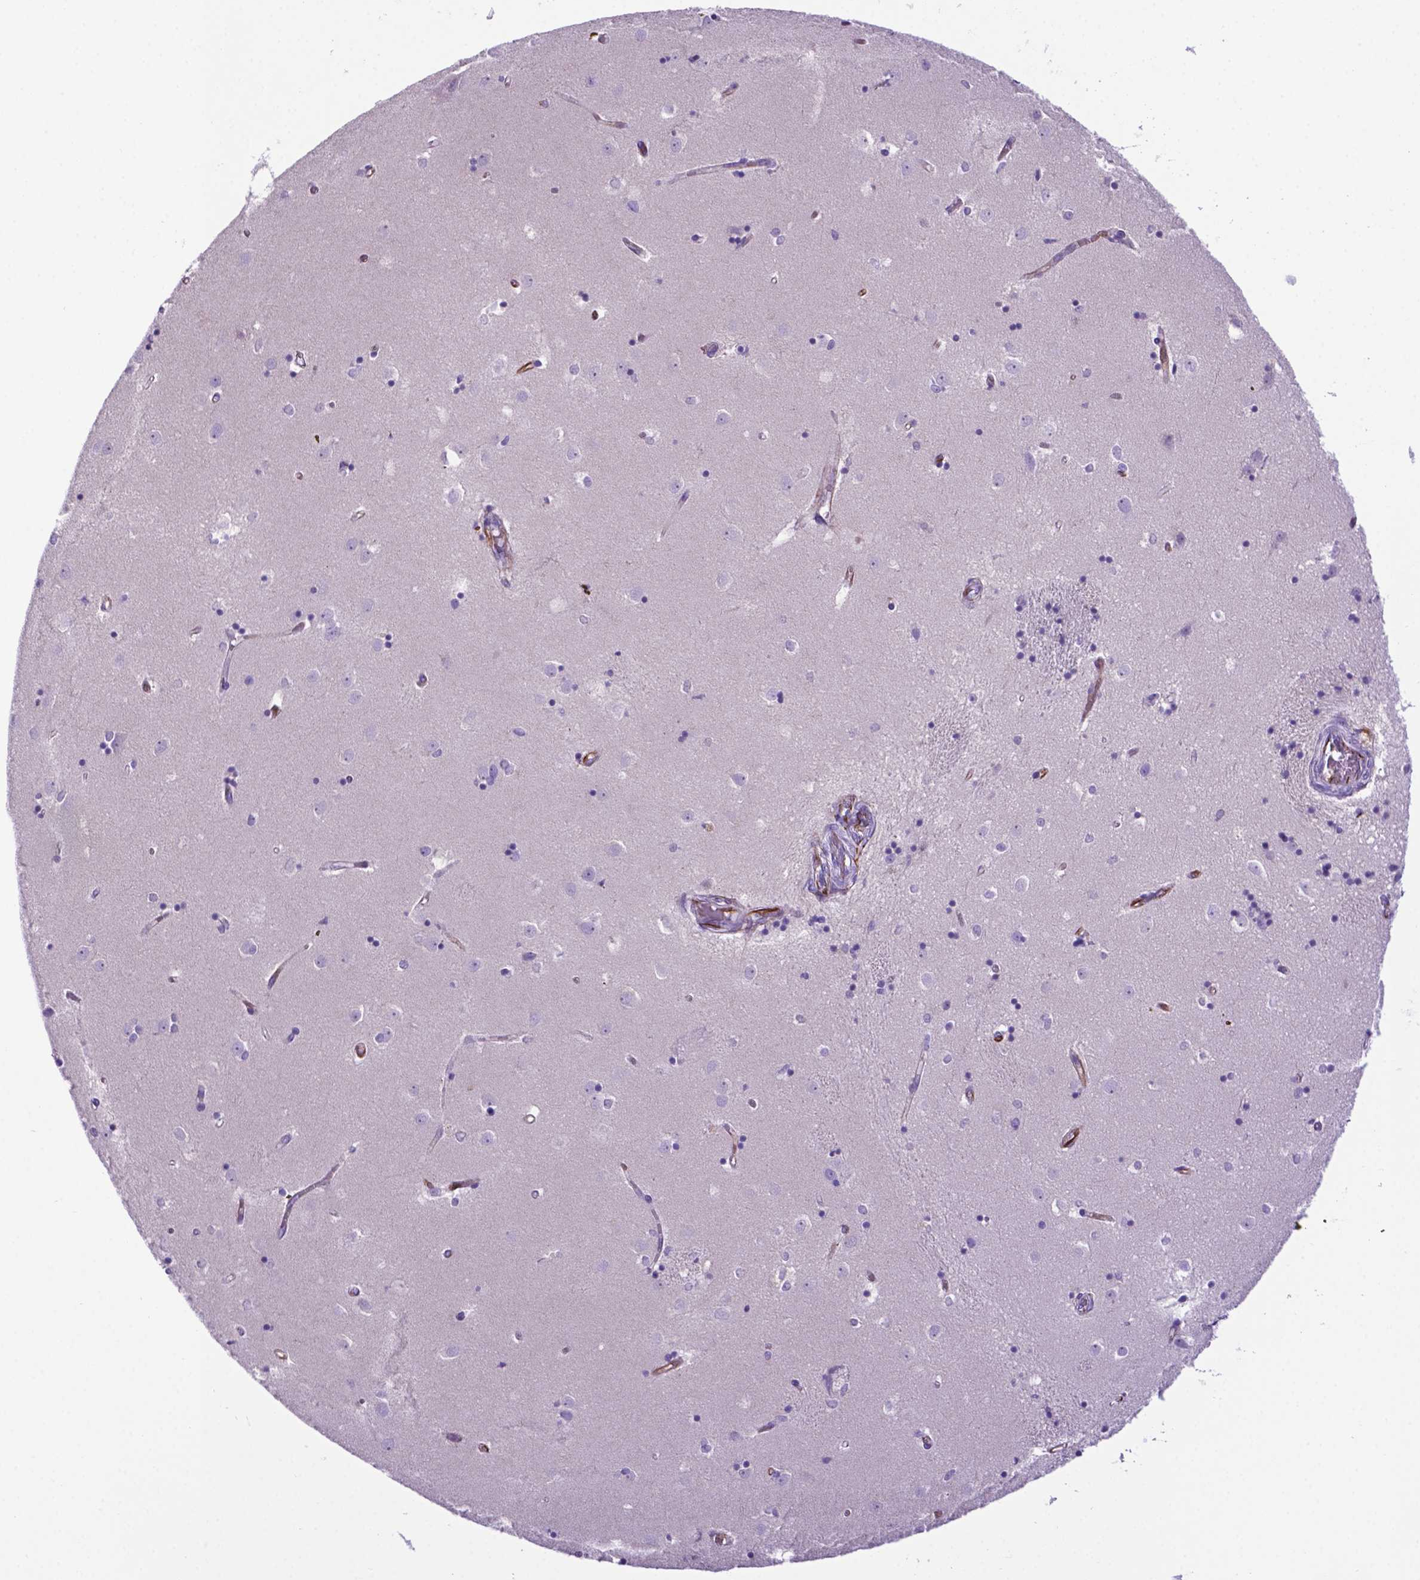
{"staining": {"intensity": "negative", "quantity": "none", "location": "none"}, "tissue": "caudate", "cell_type": "Glial cells", "image_type": "normal", "snomed": [{"axis": "morphology", "description": "Normal tissue, NOS"}, {"axis": "topography", "description": "Lateral ventricle wall"}], "caption": "Immunohistochemical staining of normal caudate exhibits no significant staining in glial cells.", "gene": "LZTR1", "patient": {"sex": "male", "age": 54}}